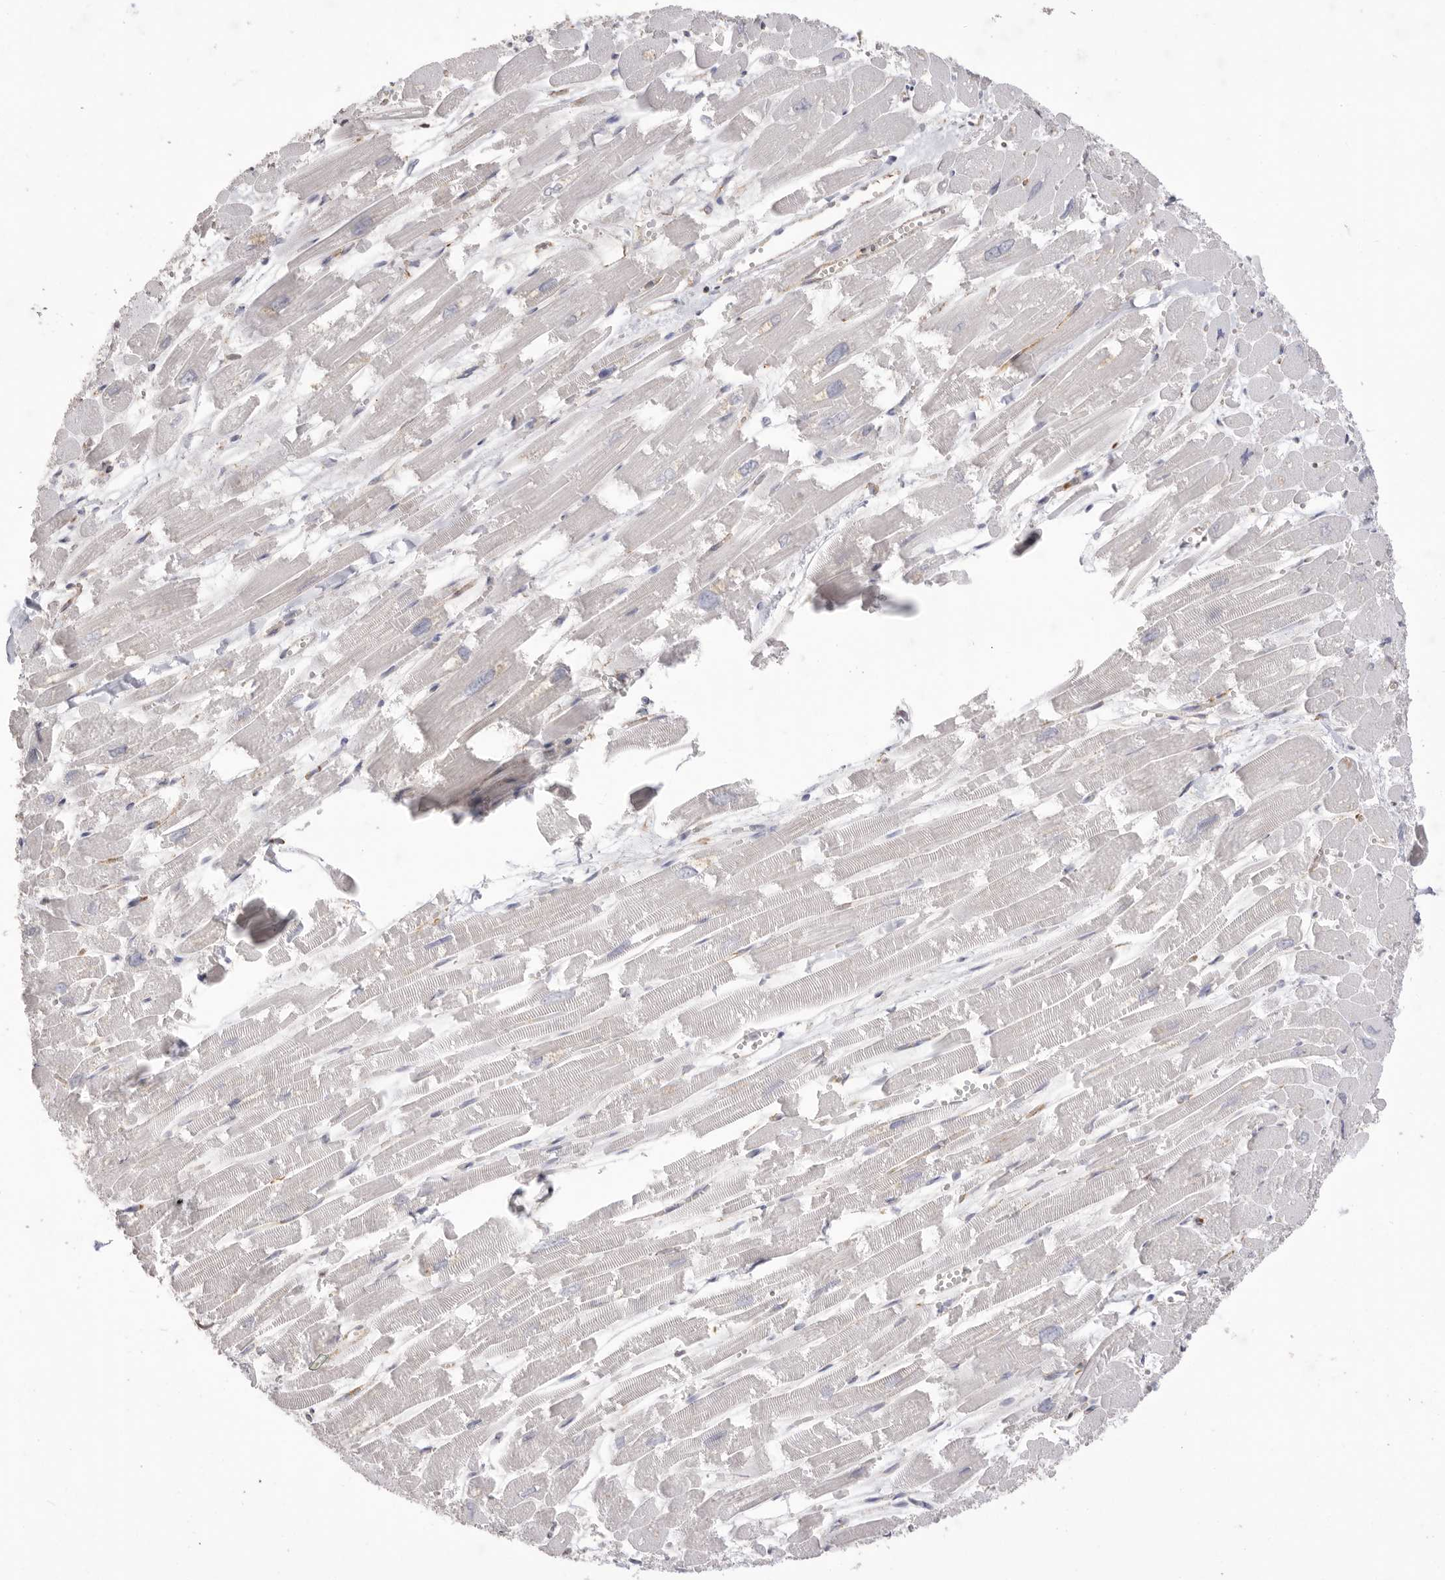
{"staining": {"intensity": "moderate", "quantity": "25%-75%", "location": "cytoplasmic/membranous"}, "tissue": "heart muscle", "cell_type": "Cardiomyocytes", "image_type": "normal", "snomed": [{"axis": "morphology", "description": "Normal tissue, NOS"}, {"axis": "topography", "description": "Heart"}], "caption": "Heart muscle stained with a brown dye displays moderate cytoplasmic/membranous positive expression in approximately 25%-75% of cardiomyocytes.", "gene": "SERBP1", "patient": {"sex": "male", "age": 54}}